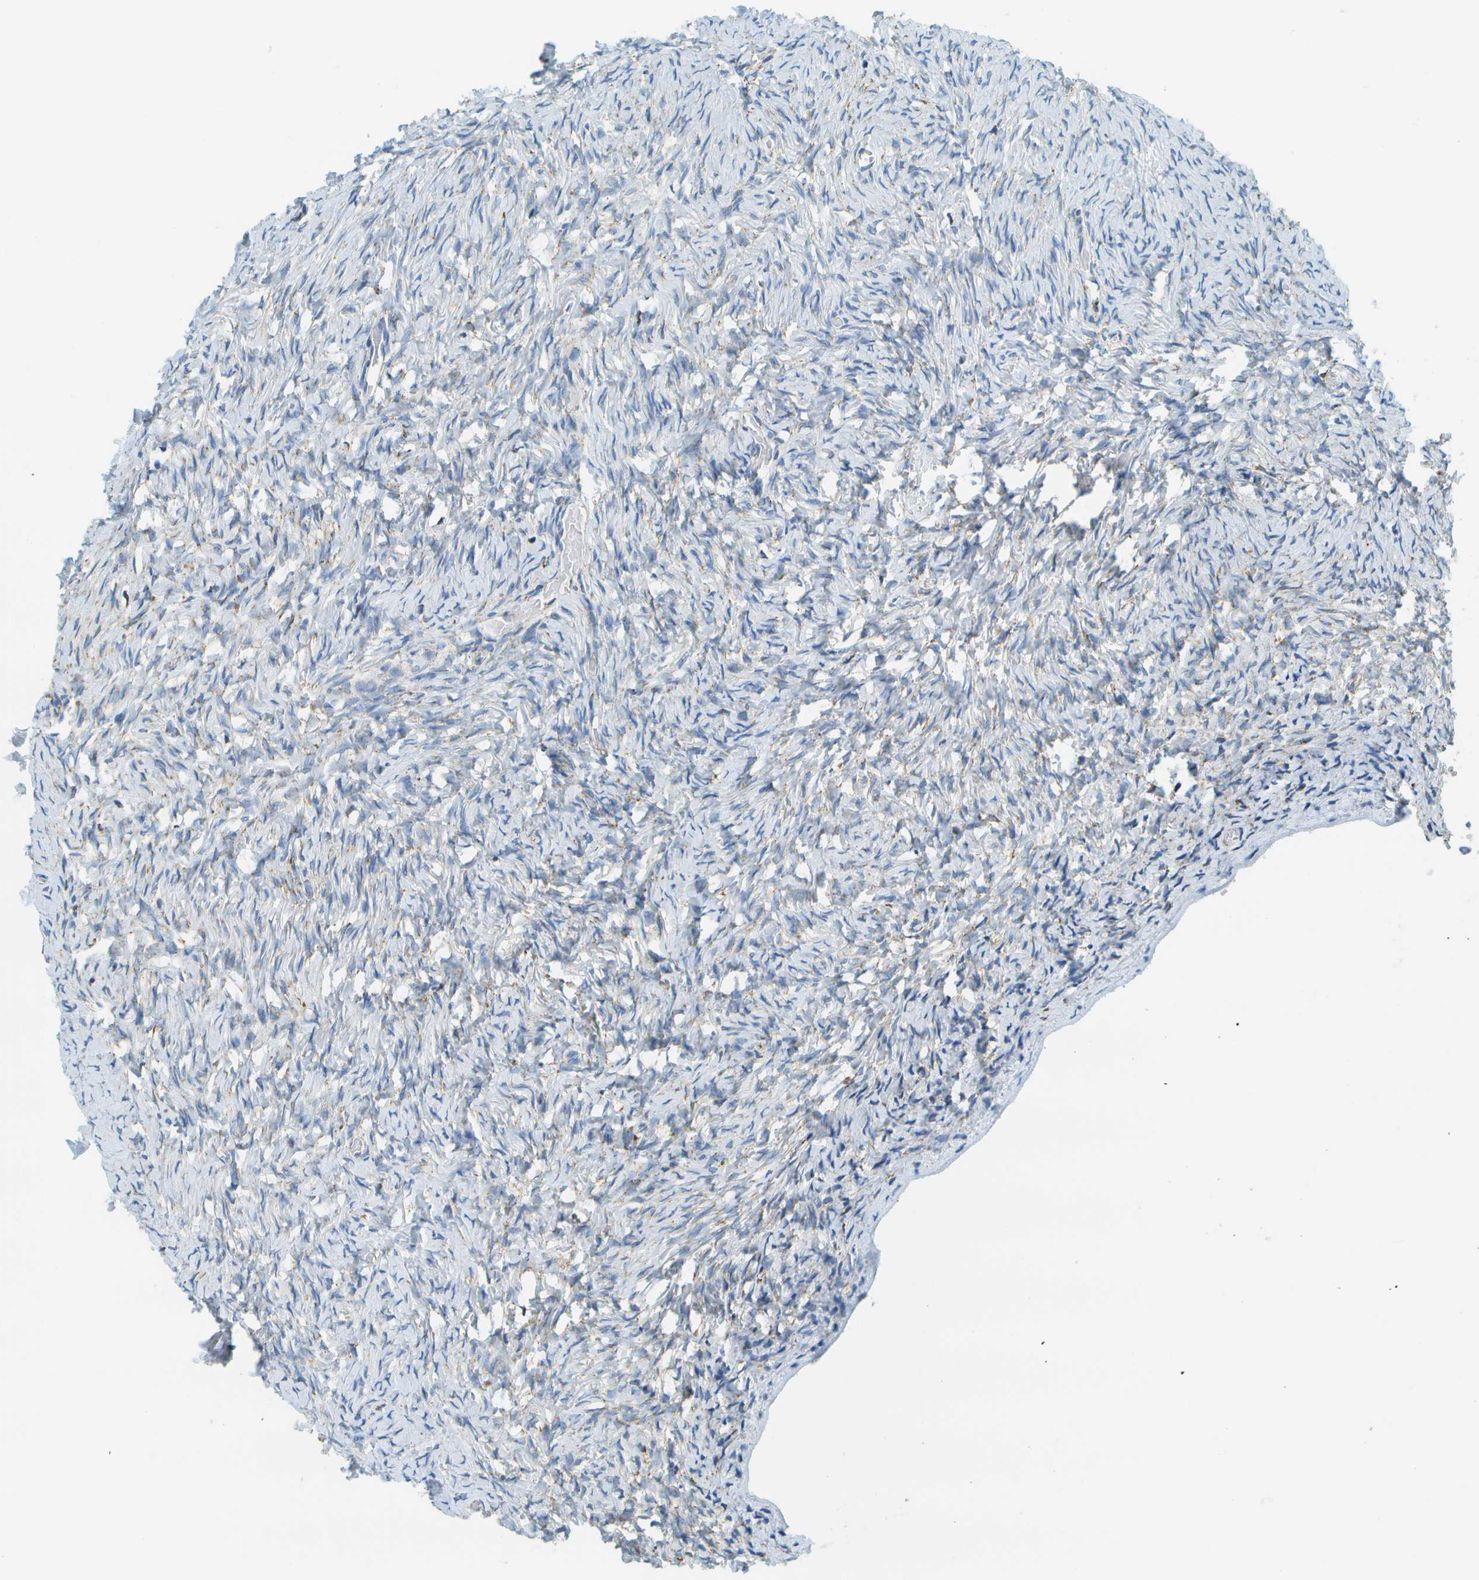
{"staining": {"intensity": "moderate", "quantity": "<25%", "location": "cytoplasmic/membranous"}, "tissue": "ovary", "cell_type": "Ovarian stroma cells", "image_type": "normal", "snomed": [{"axis": "morphology", "description": "Normal tissue, NOS"}, {"axis": "topography", "description": "Ovary"}], "caption": "Immunohistochemical staining of benign ovary demonstrates <25% levels of moderate cytoplasmic/membranous protein staining in approximately <25% of ovarian stroma cells. (Brightfield microscopy of DAB IHC at high magnification).", "gene": "HLCS", "patient": {"sex": "female", "age": 27}}